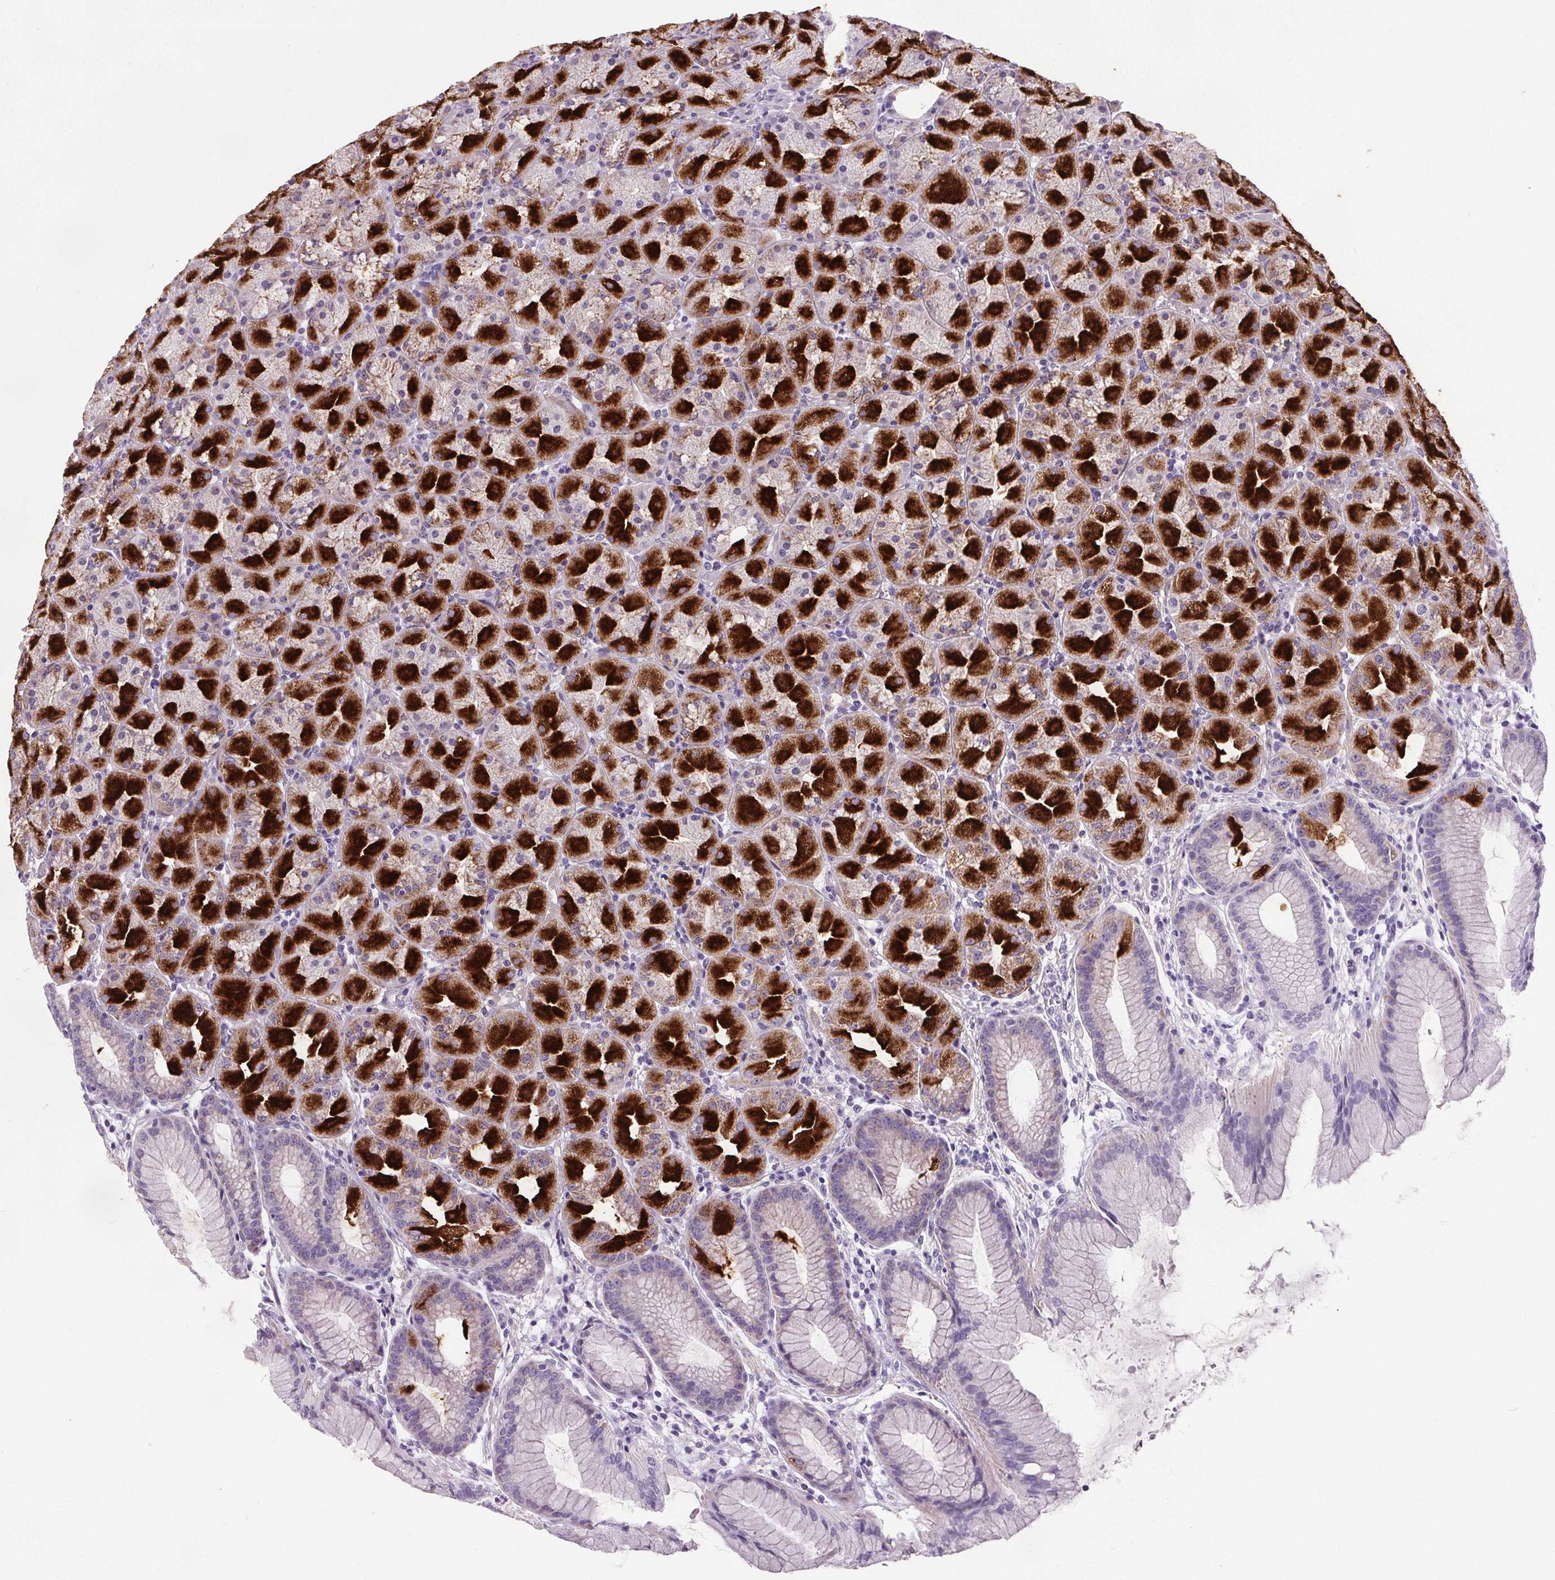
{"staining": {"intensity": "strong", "quantity": "25%-75%", "location": "cytoplasmic/membranous"}, "tissue": "stomach", "cell_type": "Glandular cells", "image_type": "normal", "snomed": [{"axis": "morphology", "description": "Normal tissue, NOS"}, {"axis": "topography", "description": "Stomach, upper"}, {"axis": "topography", "description": "Stomach"}], "caption": "This photomicrograph shows immunohistochemistry staining of unremarkable human stomach, with high strong cytoplasmic/membranous expression in about 25%-75% of glandular cells.", "gene": "ELAVL2", "patient": {"sex": "male", "age": 48}}